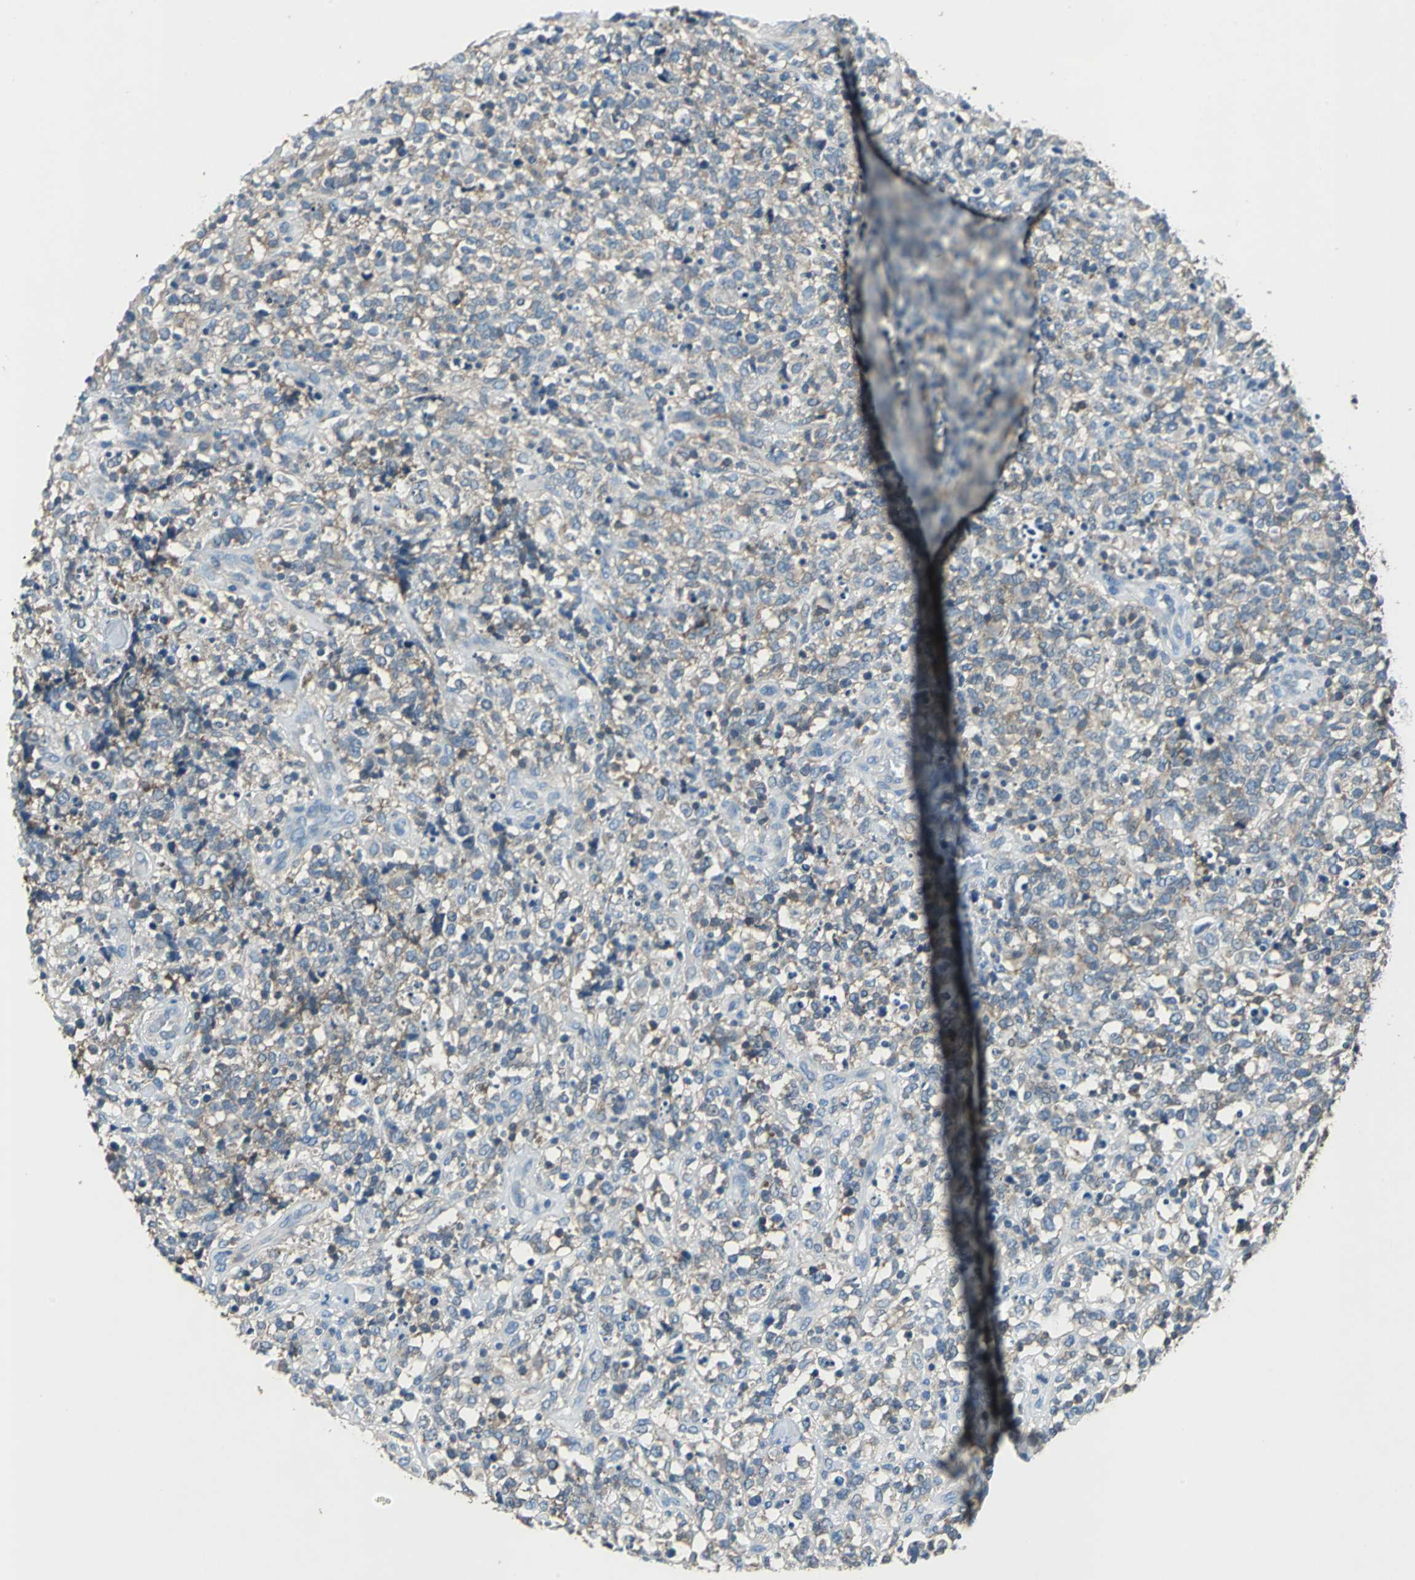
{"staining": {"intensity": "weak", "quantity": "<25%", "location": "cytoplasmic/membranous"}, "tissue": "lymphoma", "cell_type": "Tumor cells", "image_type": "cancer", "snomed": [{"axis": "morphology", "description": "Malignant lymphoma, non-Hodgkin's type, High grade"}, {"axis": "topography", "description": "Lymph node"}], "caption": "Histopathology image shows no protein expression in tumor cells of lymphoma tissue. The staining was performed using DAB to visualize the protein expression in brown, while the nuclei were stained in blue with hematoxylin (Magnification: 20x).", "gene": "PRKCA", "patient": {"sex": "female", "age": 73}}